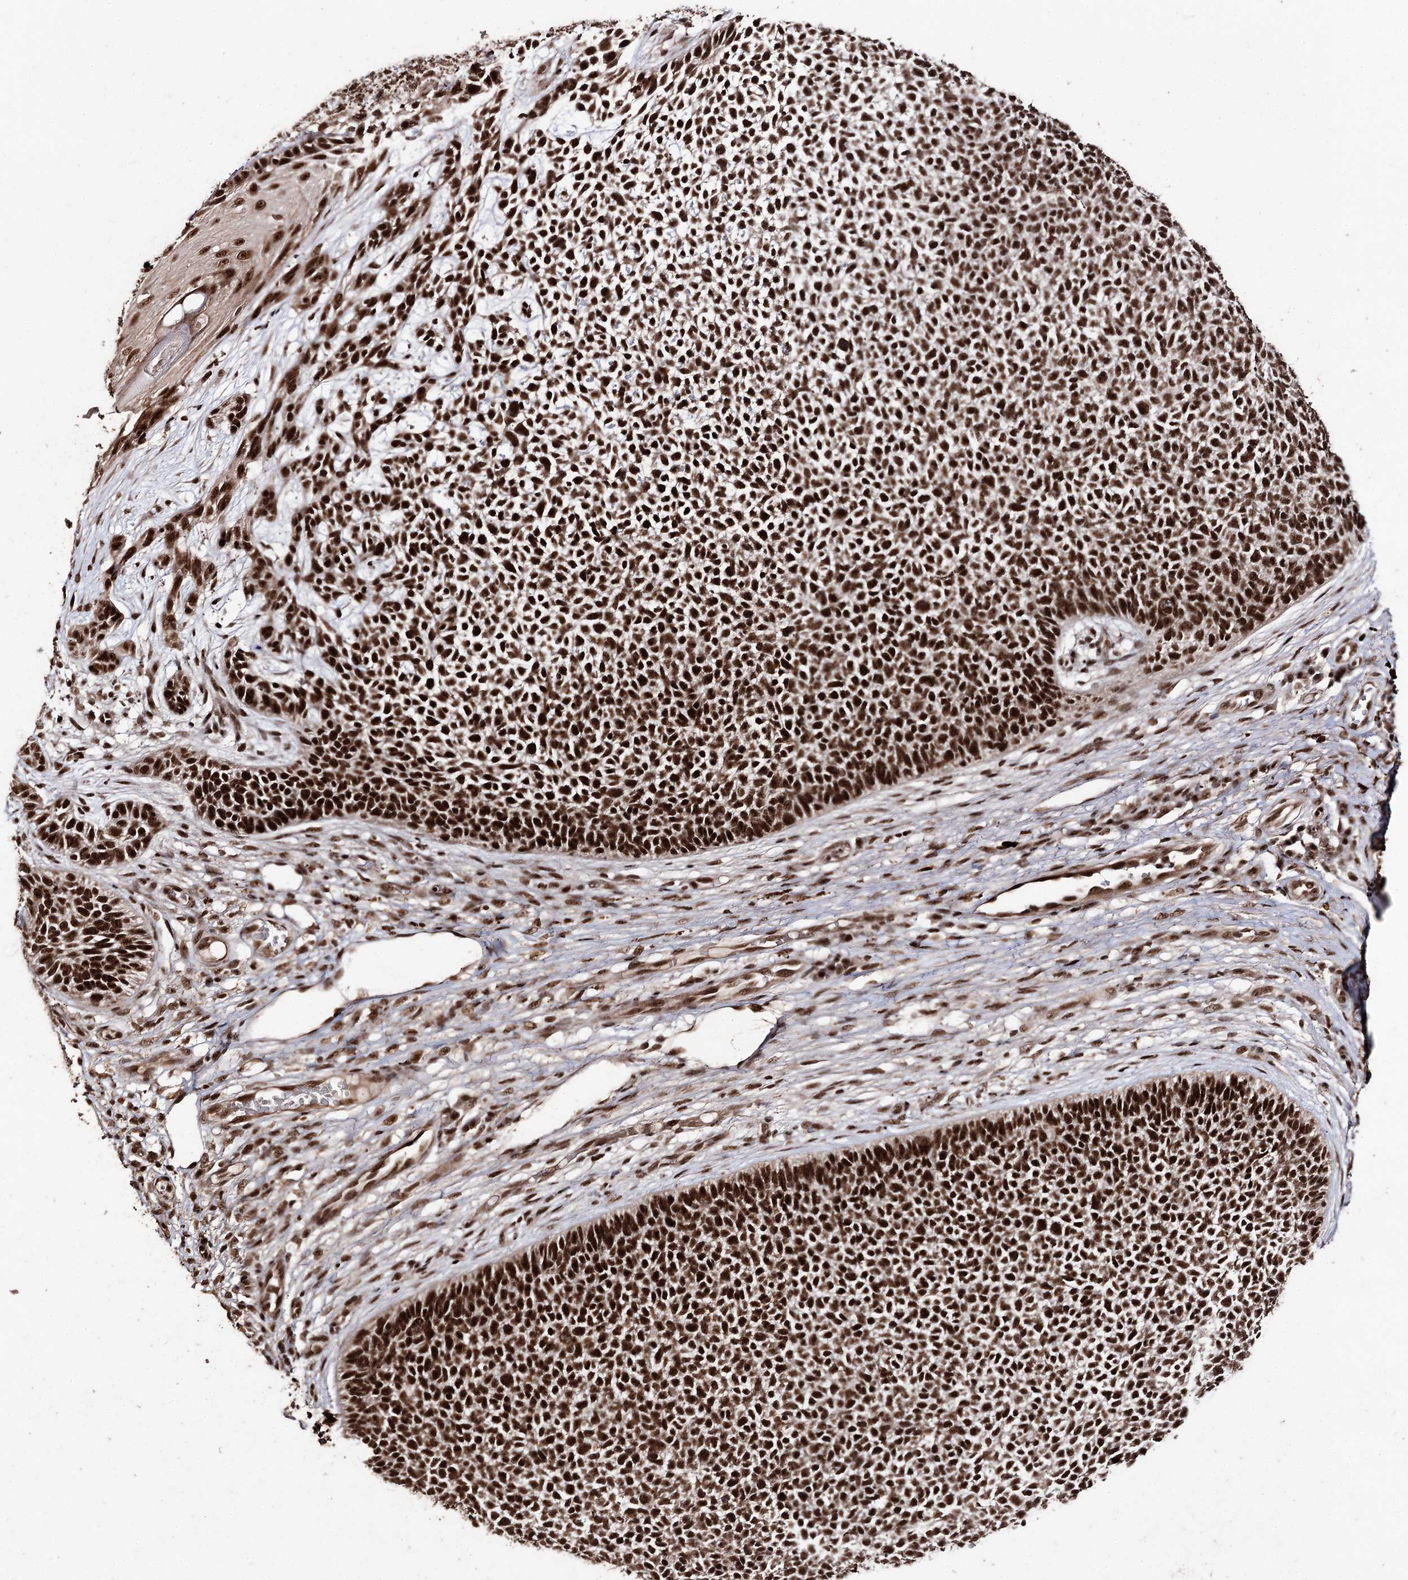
{"staining": {"intensity": "strong", "quantity": ">75%", "location": "nuclear"}, "tissue": "skin cancer", "cell_type": "Tumor cells", "image_type": "cancer", "snomed": [{"axis": "morphology", "description": "Basal cell carcinoma"}, {"axis": "topography", "description": "Skin"}], "caption": "Immunohistochemical staining of human skin cancer displays high levels of strong nuclear expression in approximately >75% of tumor cells.", "gene": "U2SURP", "patient": {"sex": "female", "age": 84}}